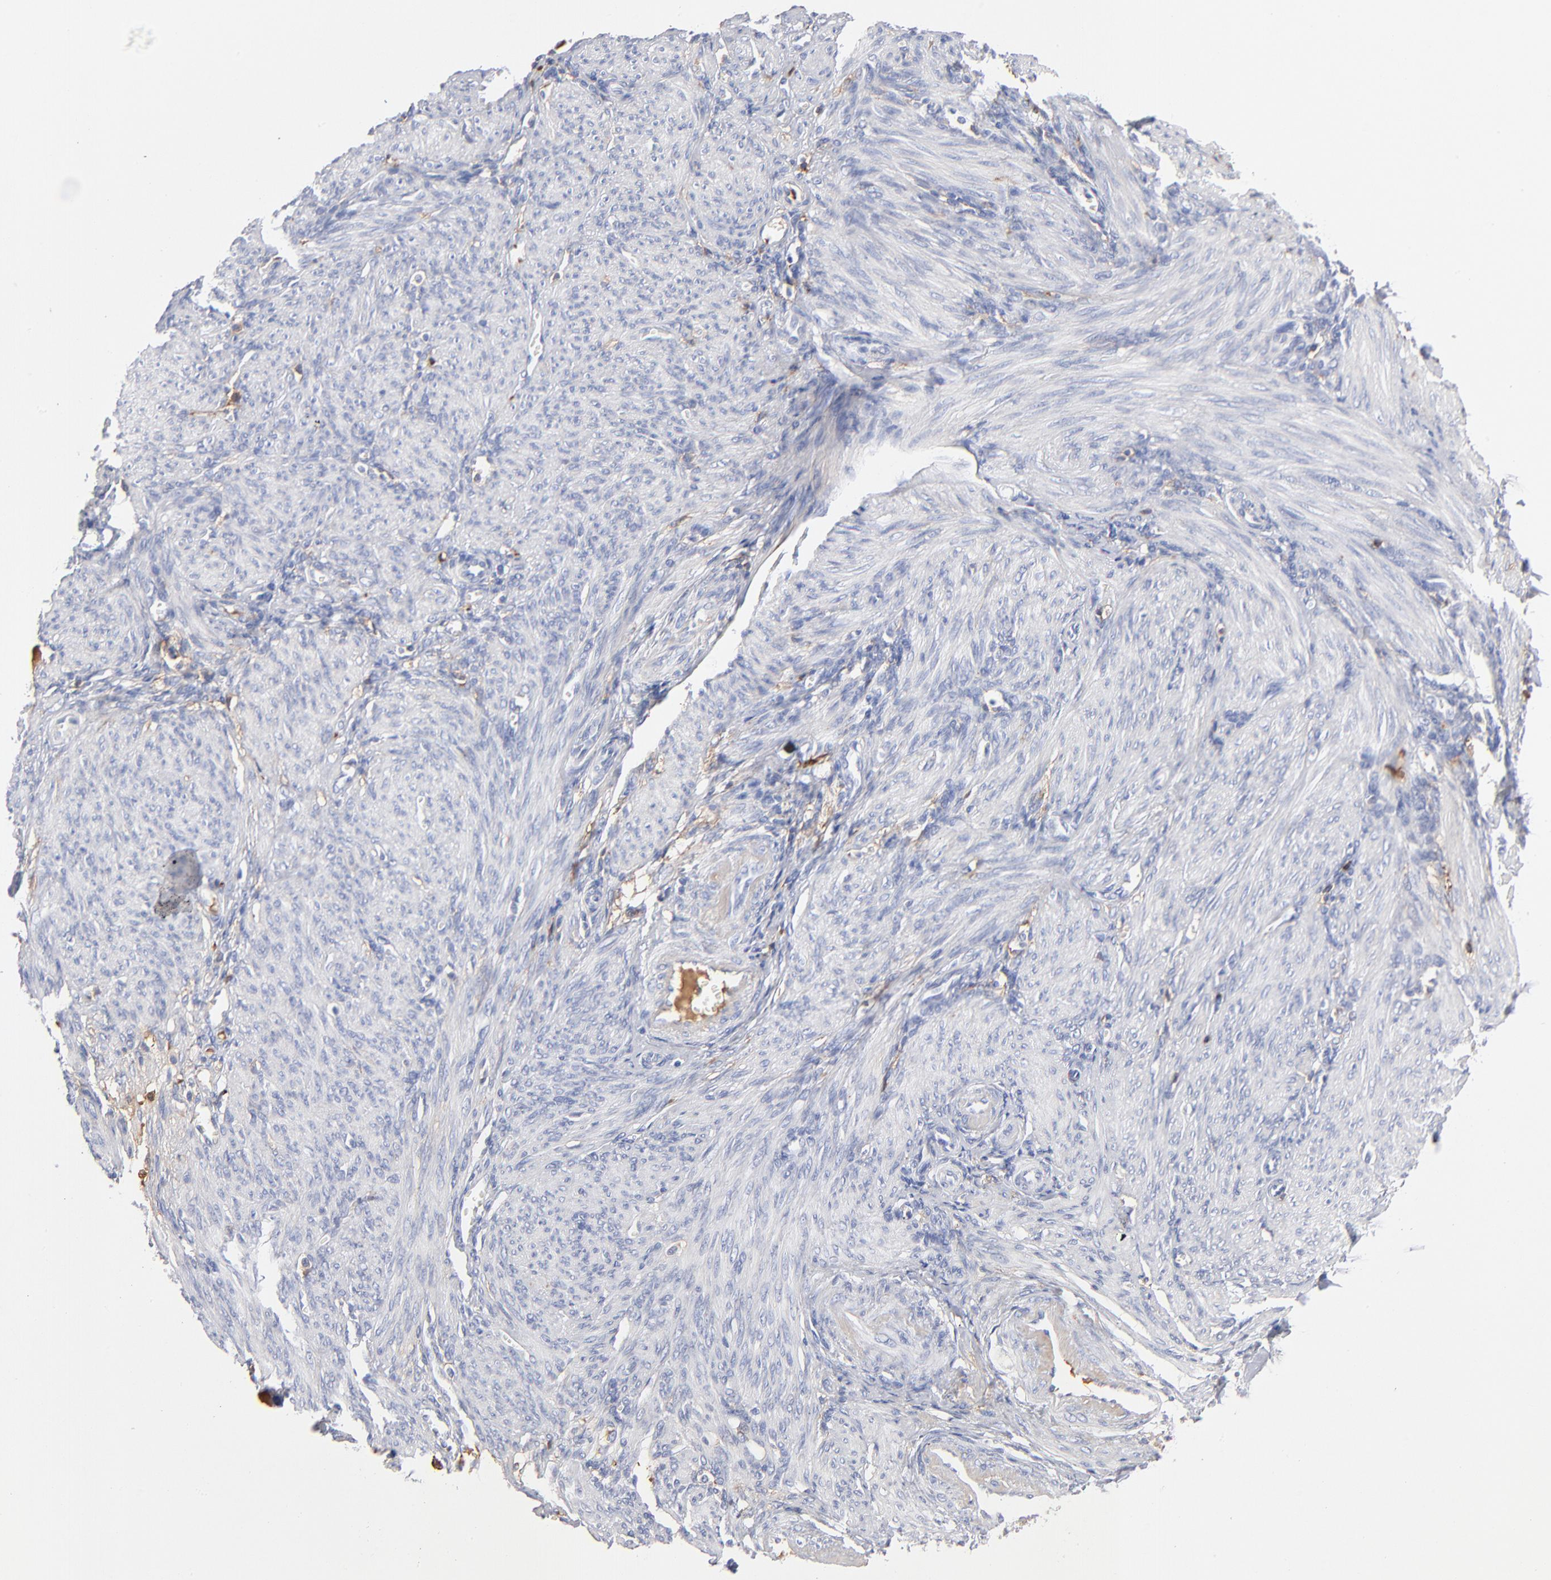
{"staining": {"intensity": "moderate", "quantity": "25%-75%", "location": "cytoplasmic/membranous"}, "tissue": "endometrium", "cell_type": "Cells in endometrial stroma", "image_type": "normal", "snomed": [{"axis": "morphology", "description": "Normal tissue, NOS"}, {"axis": "topography", "description": "Endometrium"}], "caption": "A micrograph of endometrium stained for a protein demonstrates moderate cytoplasmic/membranous brown staining in cells in endometrial stroma. The protein of interest is stained brown, and the nuclei are stained in blue (DAB IHC with brightfield microscopy, high magnification).", "gene": "APOH", "patient": {"sex": "female", "age": 72}}